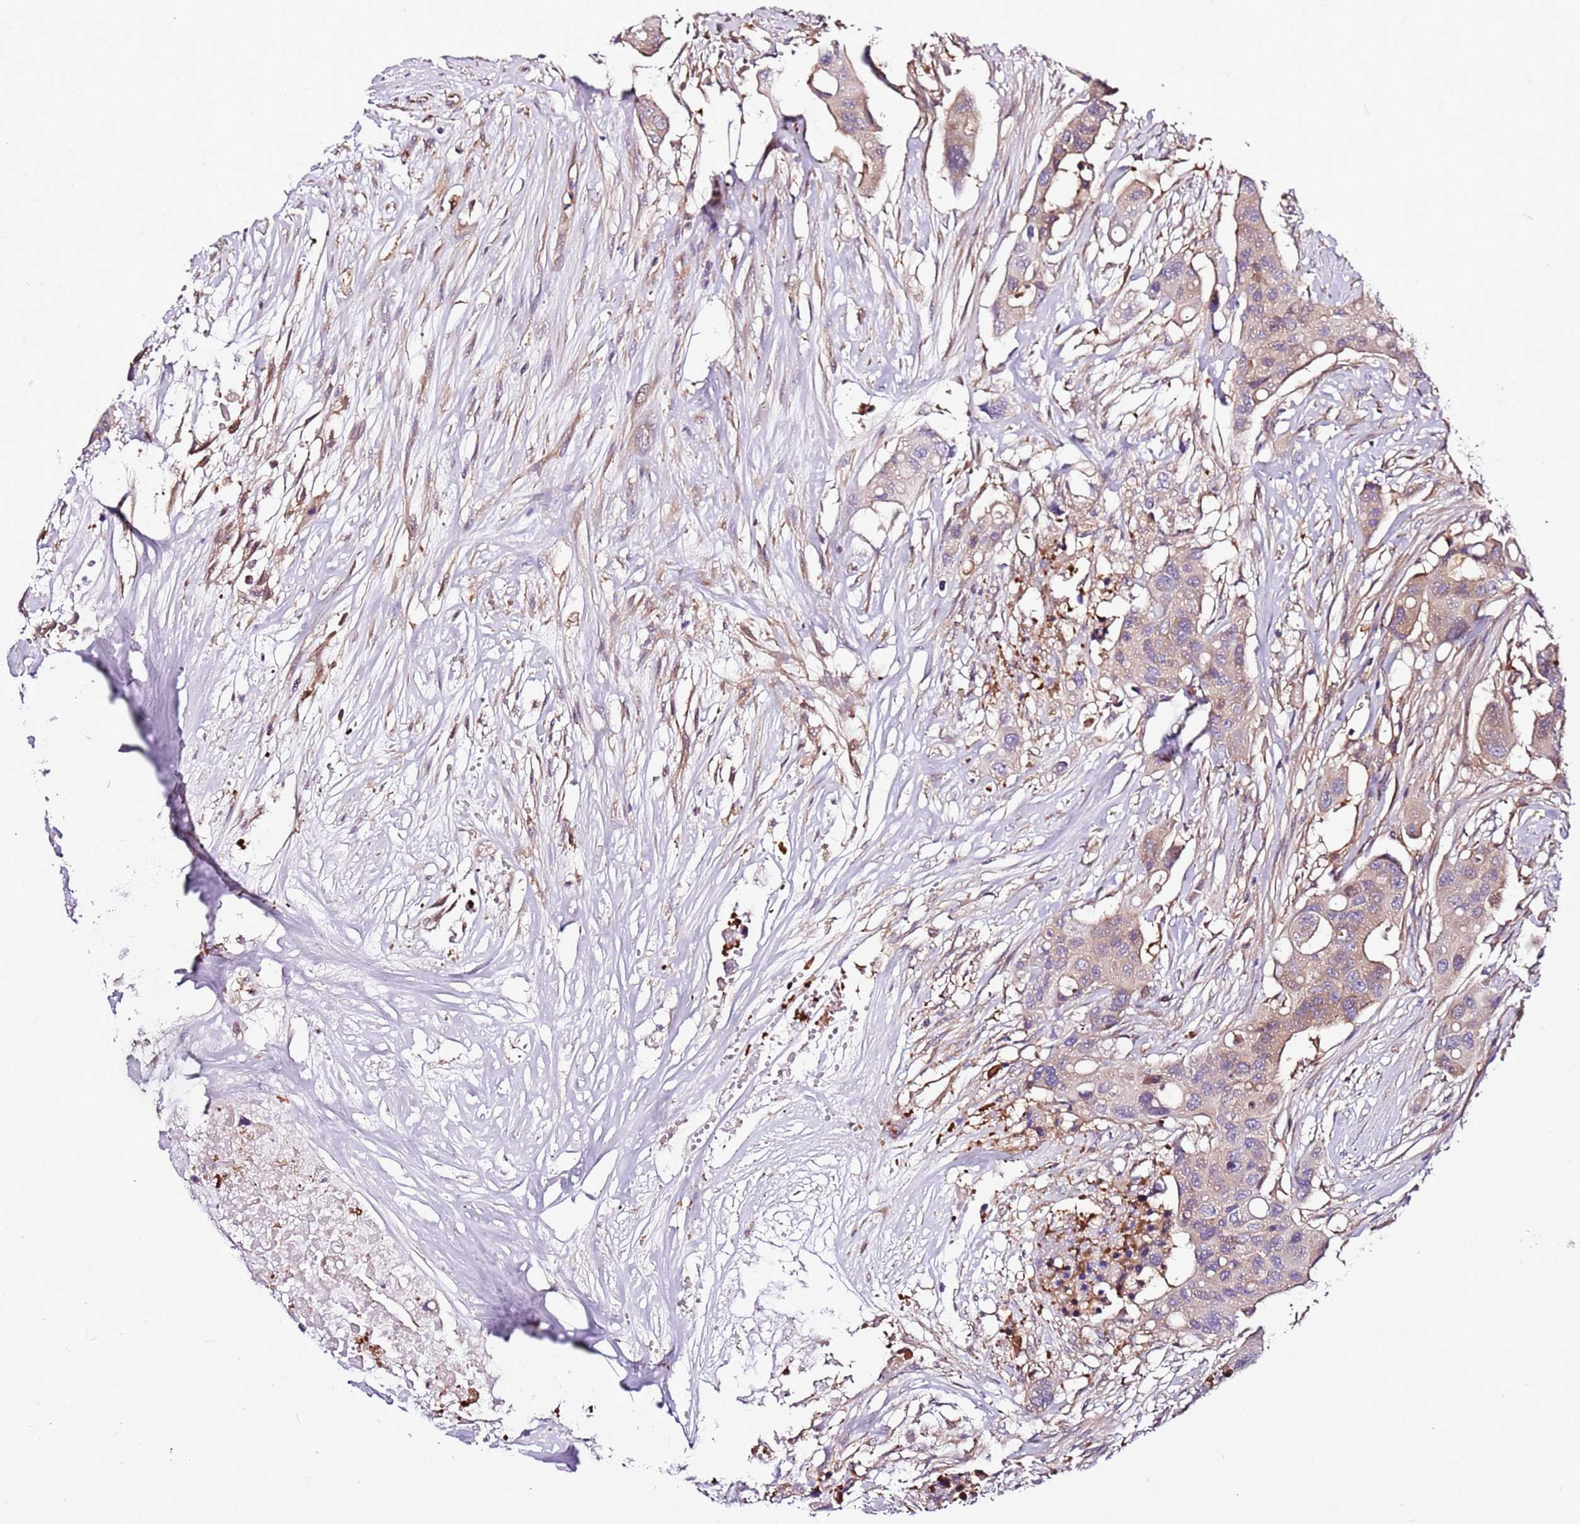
{"staining": {"intensity": "weak", "quantity": "<25%", "location": "cytoplasmic/membranous"}, "tissue": "colorectal cancer", "cell_type": "Tumor cells", "image_type": "cancer", "snomed": [{"axis": "morphology", "description": "Adenocarcinoma, NOS"}, {"axis": "topography", "description": "Colon"}], "caption": "IHC of adenocarcinoma (colorectal) shows no expression in tumor cells.", "gene": "ATXN2L", "patient": {"sex": "male", "age": 77}}